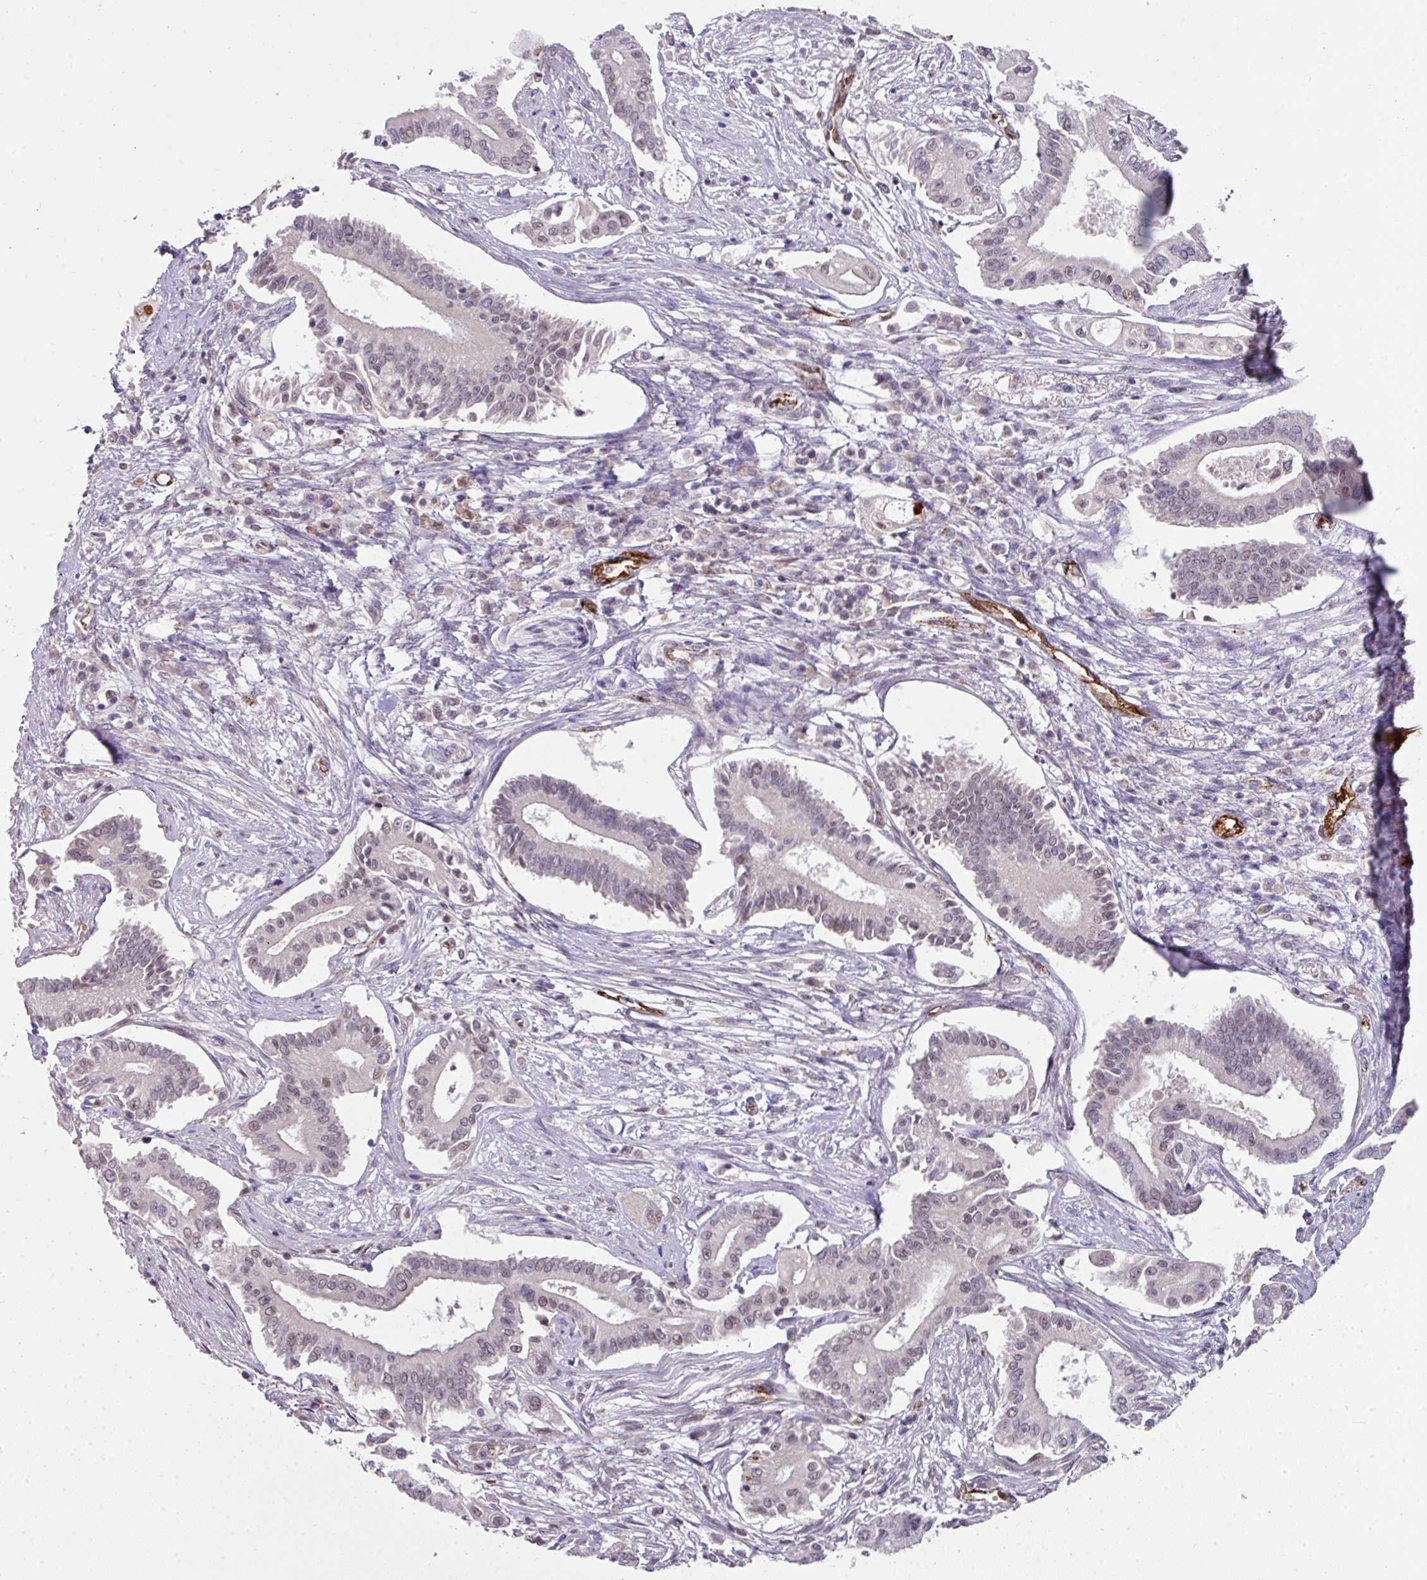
{"staining": {"intensity": "moderate", "quantity": "<25%", "location": "nuclear"}, "tissue": "pancreatic cancer", "cell_type": "Tumor cells", "image_type": "cancer", "snomed": [{"axis": "morphology", "description": "Adenocarcinoma, NOS"}, {"axis": "topography", "description": "Pancreas"}], "caption": "This is a histology image of immunohistochemistry staining of pancreatic adenocarcinoma, which shows moderate positivity in the nuclear of tumor cells.", "gene": "SIDT2", "patient": {"sex": "female", "age": 68}}